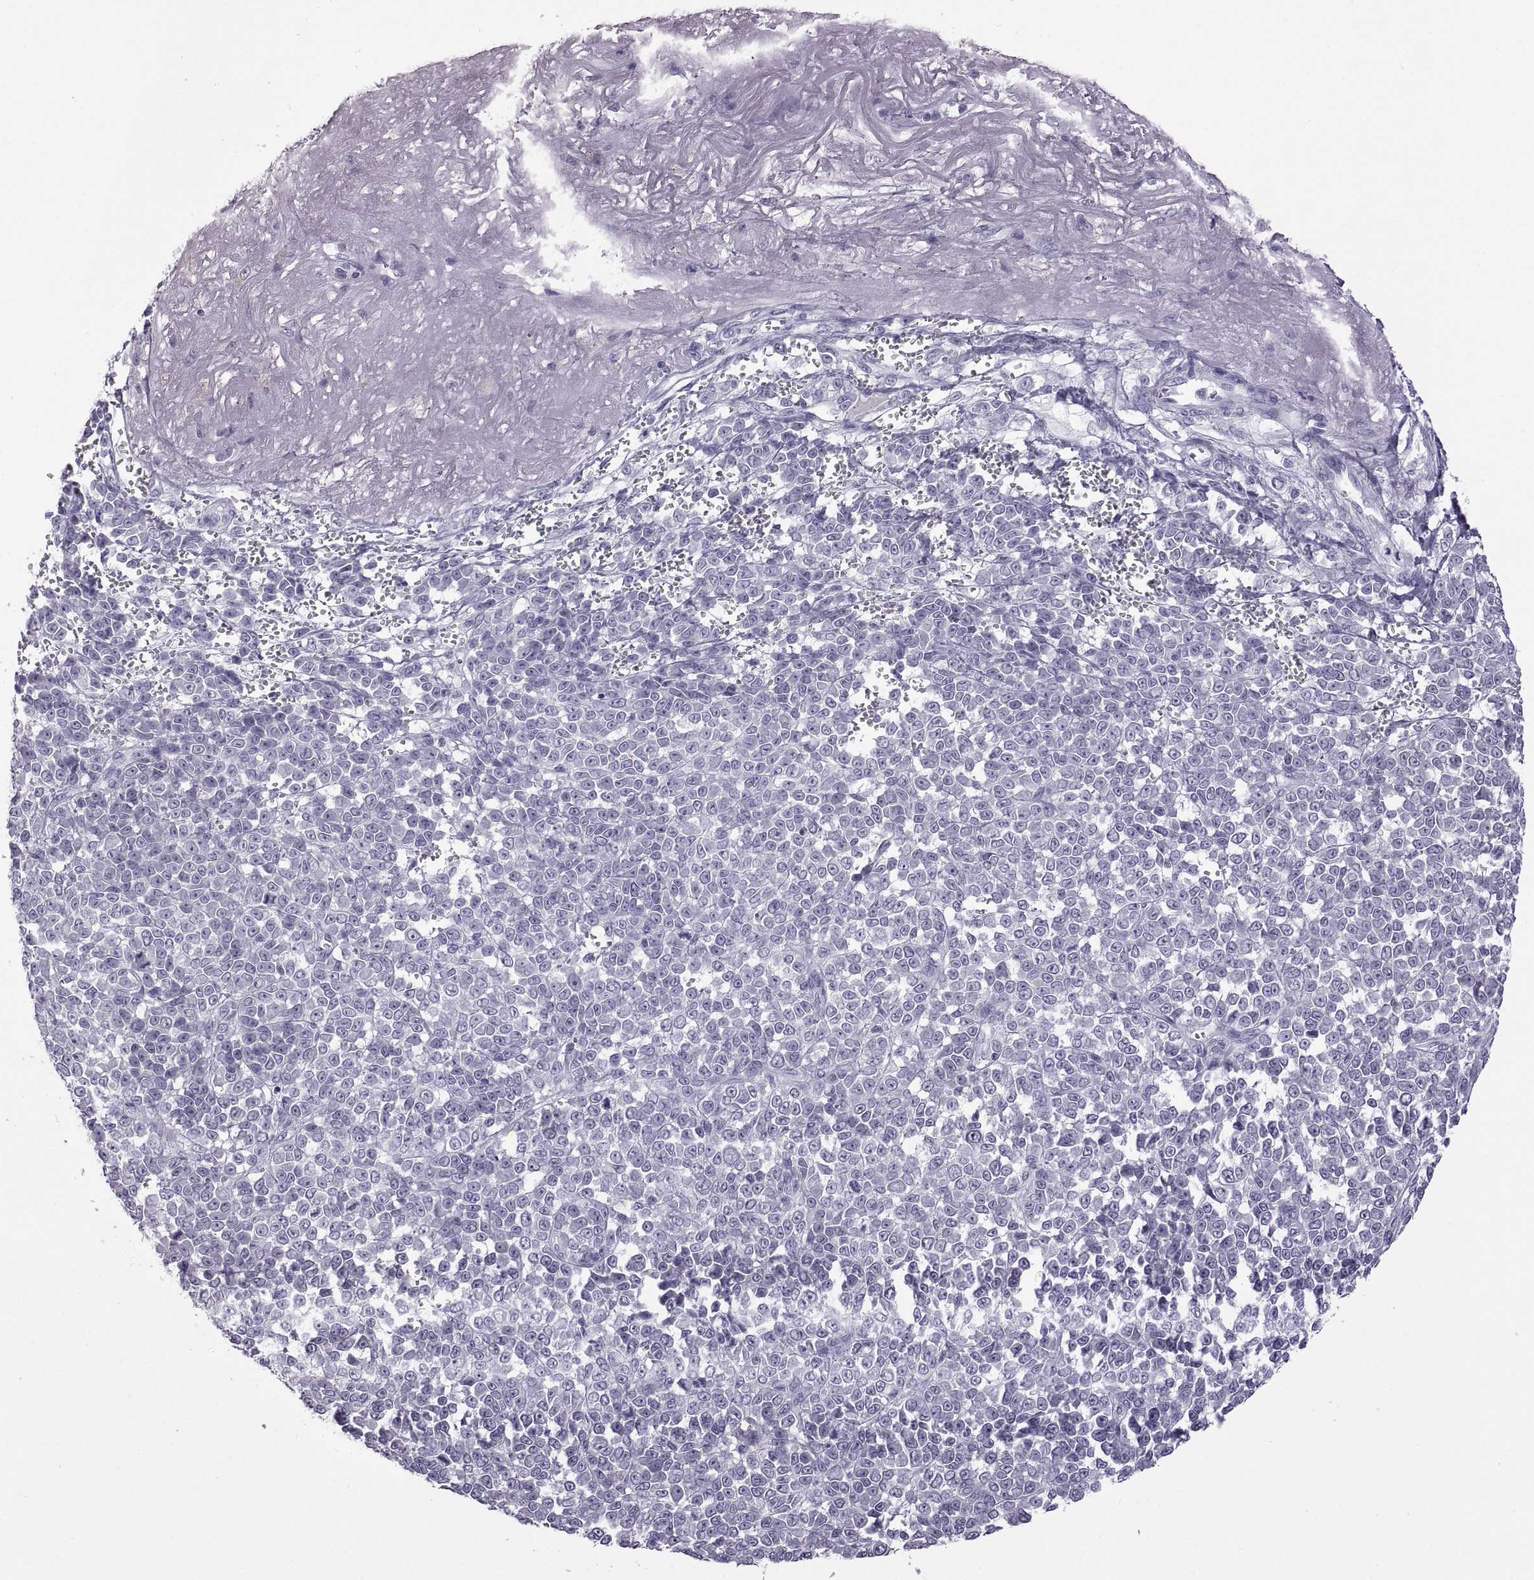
{"staining": {"intensity": "negative", "quantity": "none", "location": "none"}, "tissue": "melanoma", "cell_type": "Tumor cells", "image_type": "cancer", "snomed": [{"axis": "morphology", "description": "Malignant melanoma, NOS"}, {"axis": "topography", "description": "Skin"}], "caption": "This is an IHC histopathology image of melanoma. There is no positivity in tumor cells.", "gene": "RDM1", "patient": {"sex": "female", "age": 95}}